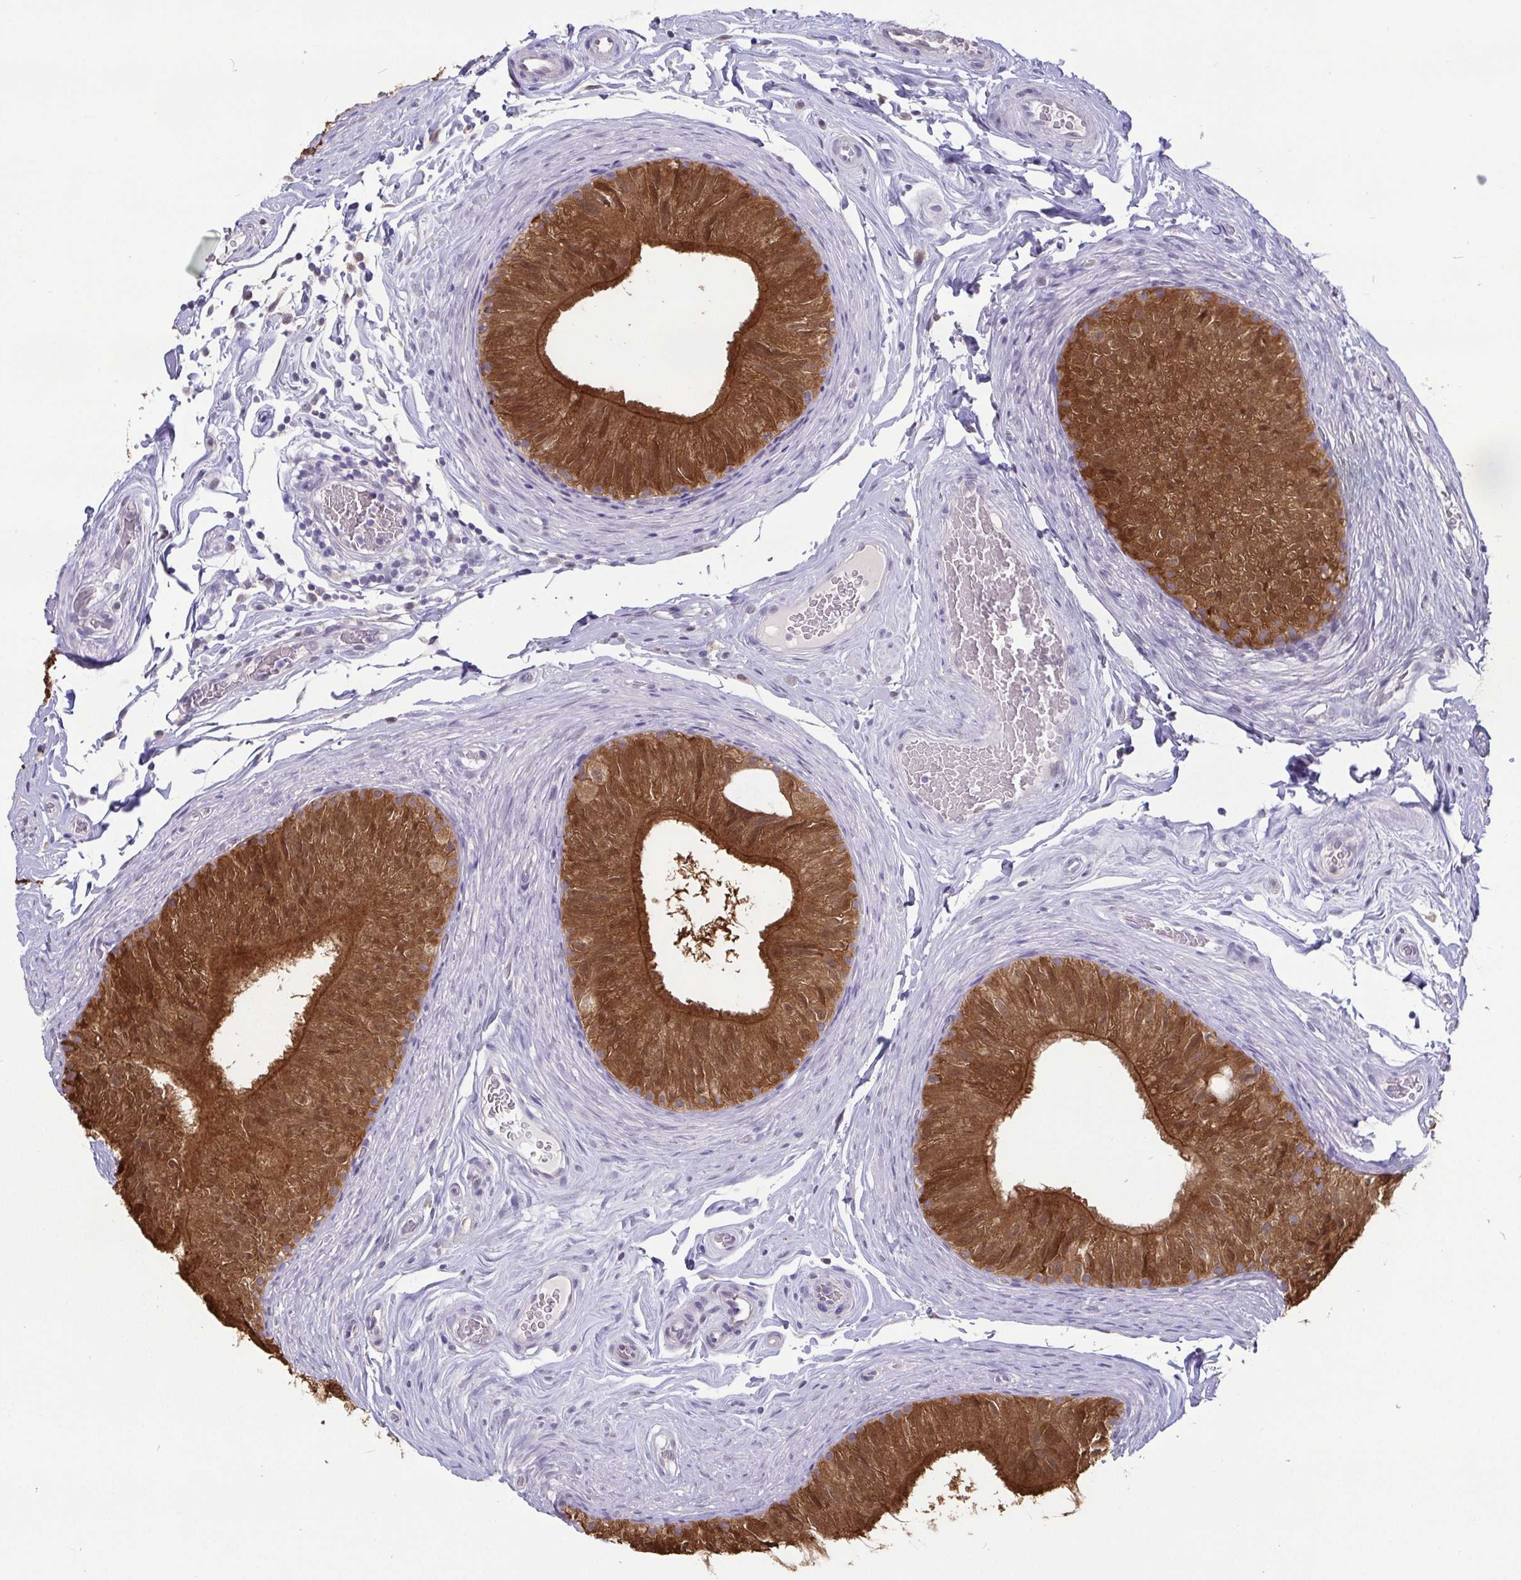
{"staining": {"intensity": "strong", "quantity": ">75%", "location": "cytoplasmic/membranous"}, "tissue": "epididymis", "cell_type": "Glandular cells", "image_type": "normal", "snomed": [{"axis": "morphology", "description": "Normal tissue, NOS"}, {"axis": "topography", "description": "Epididymis, spermatic cord, NOS"}, {"axis": "topography", "description": "Epididymis"}], "caption": "High-magnification brightfield microscopy of benign epididymis stained with DAB (brown) and counterstained with hematoxylin (blue). glandular cells exhibit strong cytoplasmic/membranous staining is identified in approximately>75% of cells. (IHC, brightfield microscopy, high magnification).", "gene": "IDH1", "patient": {"sex": "male", "age": 31}}